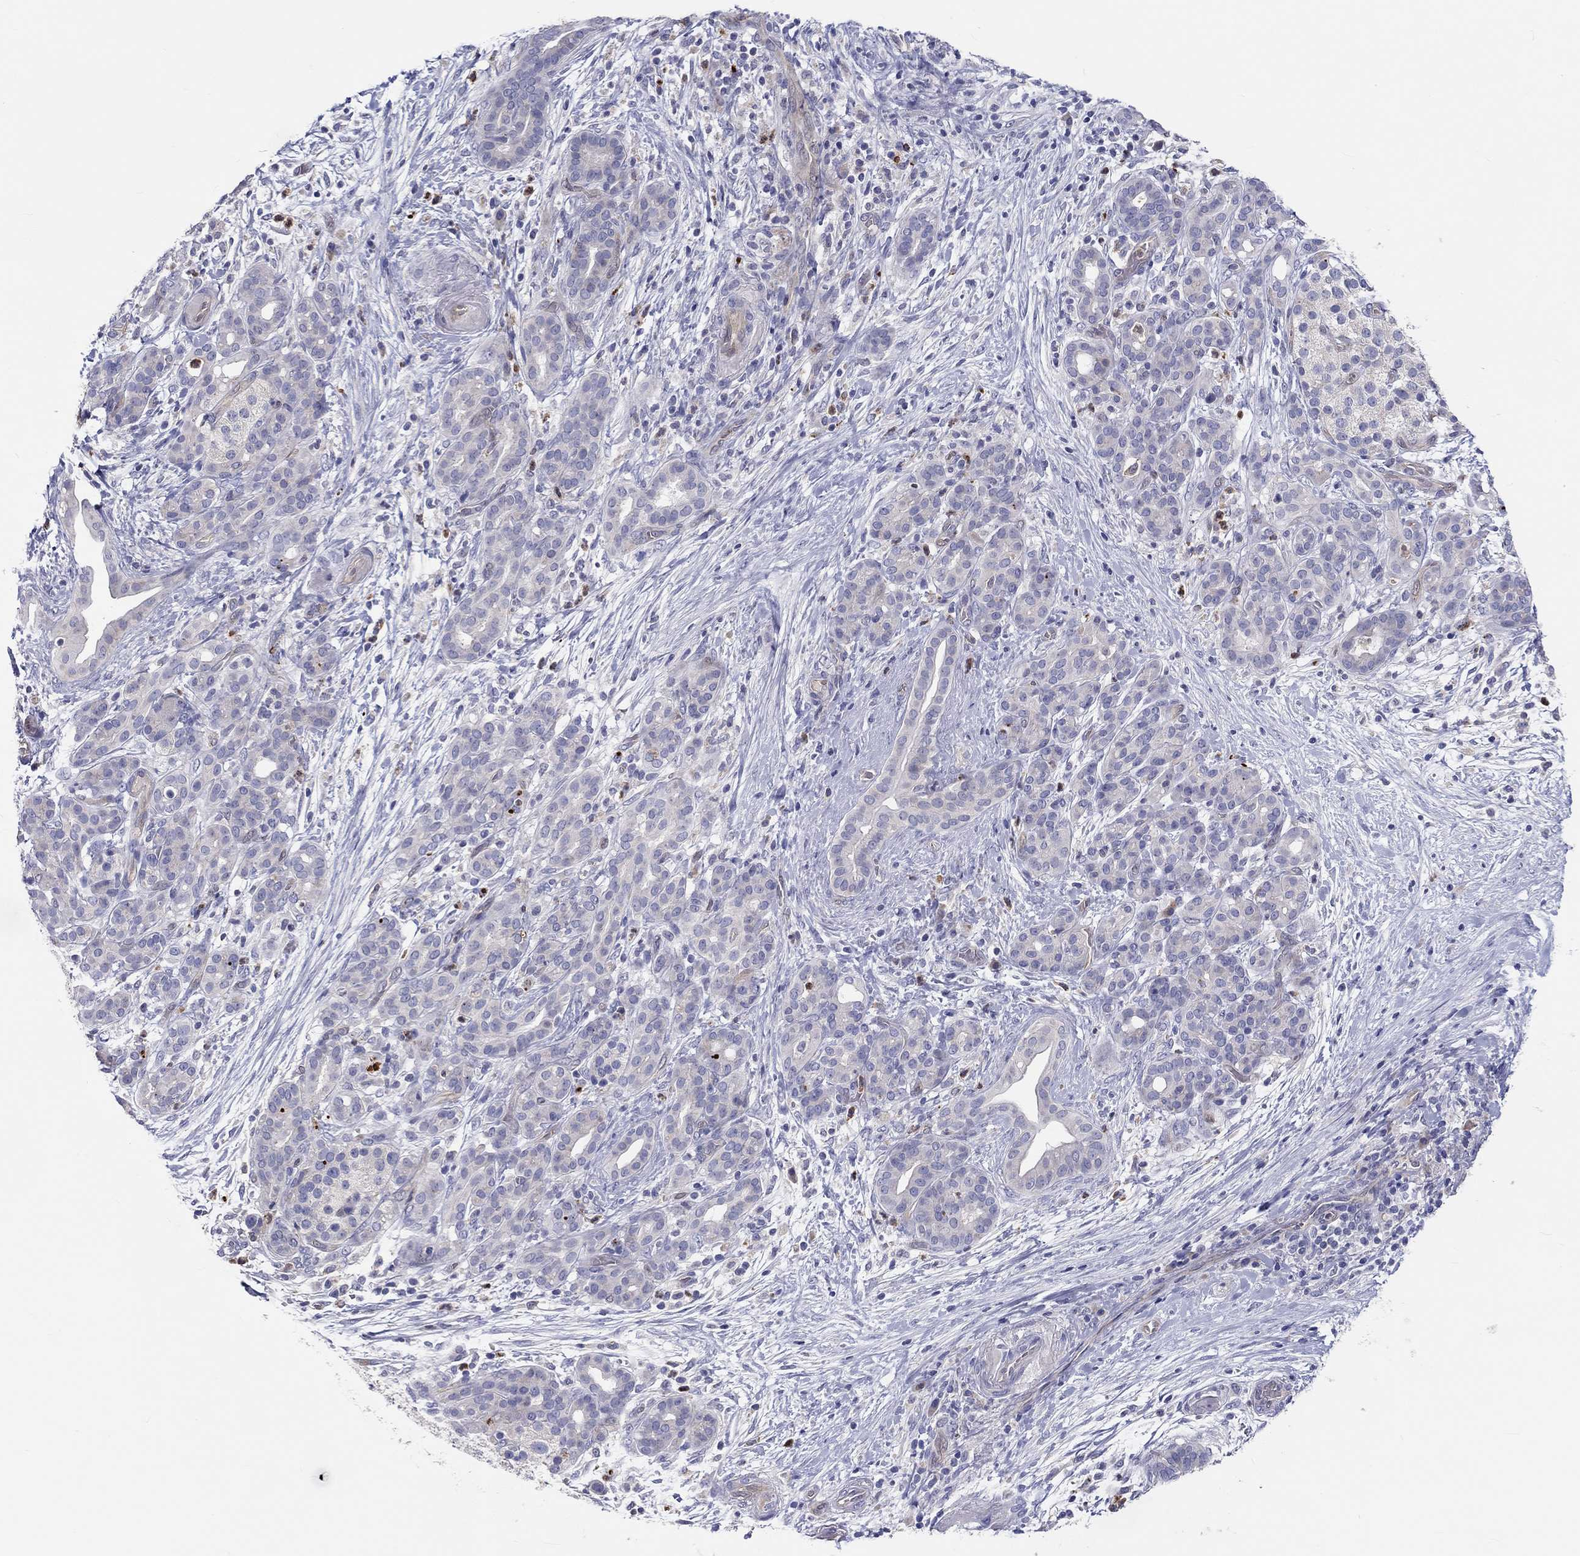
{"staining": {"intensity": "negative", "quantity": "none", "location": "none"}, "tissue": "pancreatic cancer", "cell_type": "Tumor cells", "image_type": "cancer", "snomed": [{"axis": "morphology", "description": "Adenocarcinoma, NOS"}, {"axis": "topography", "description": "Pancreas"}], "caption": "Immunohistochemical staining of human pancreatic adenocarcinoma exhibits no significant positivity in tumor cells.", "gene": "ABCG4", "patient": {"sex": "male", "age": 44}}